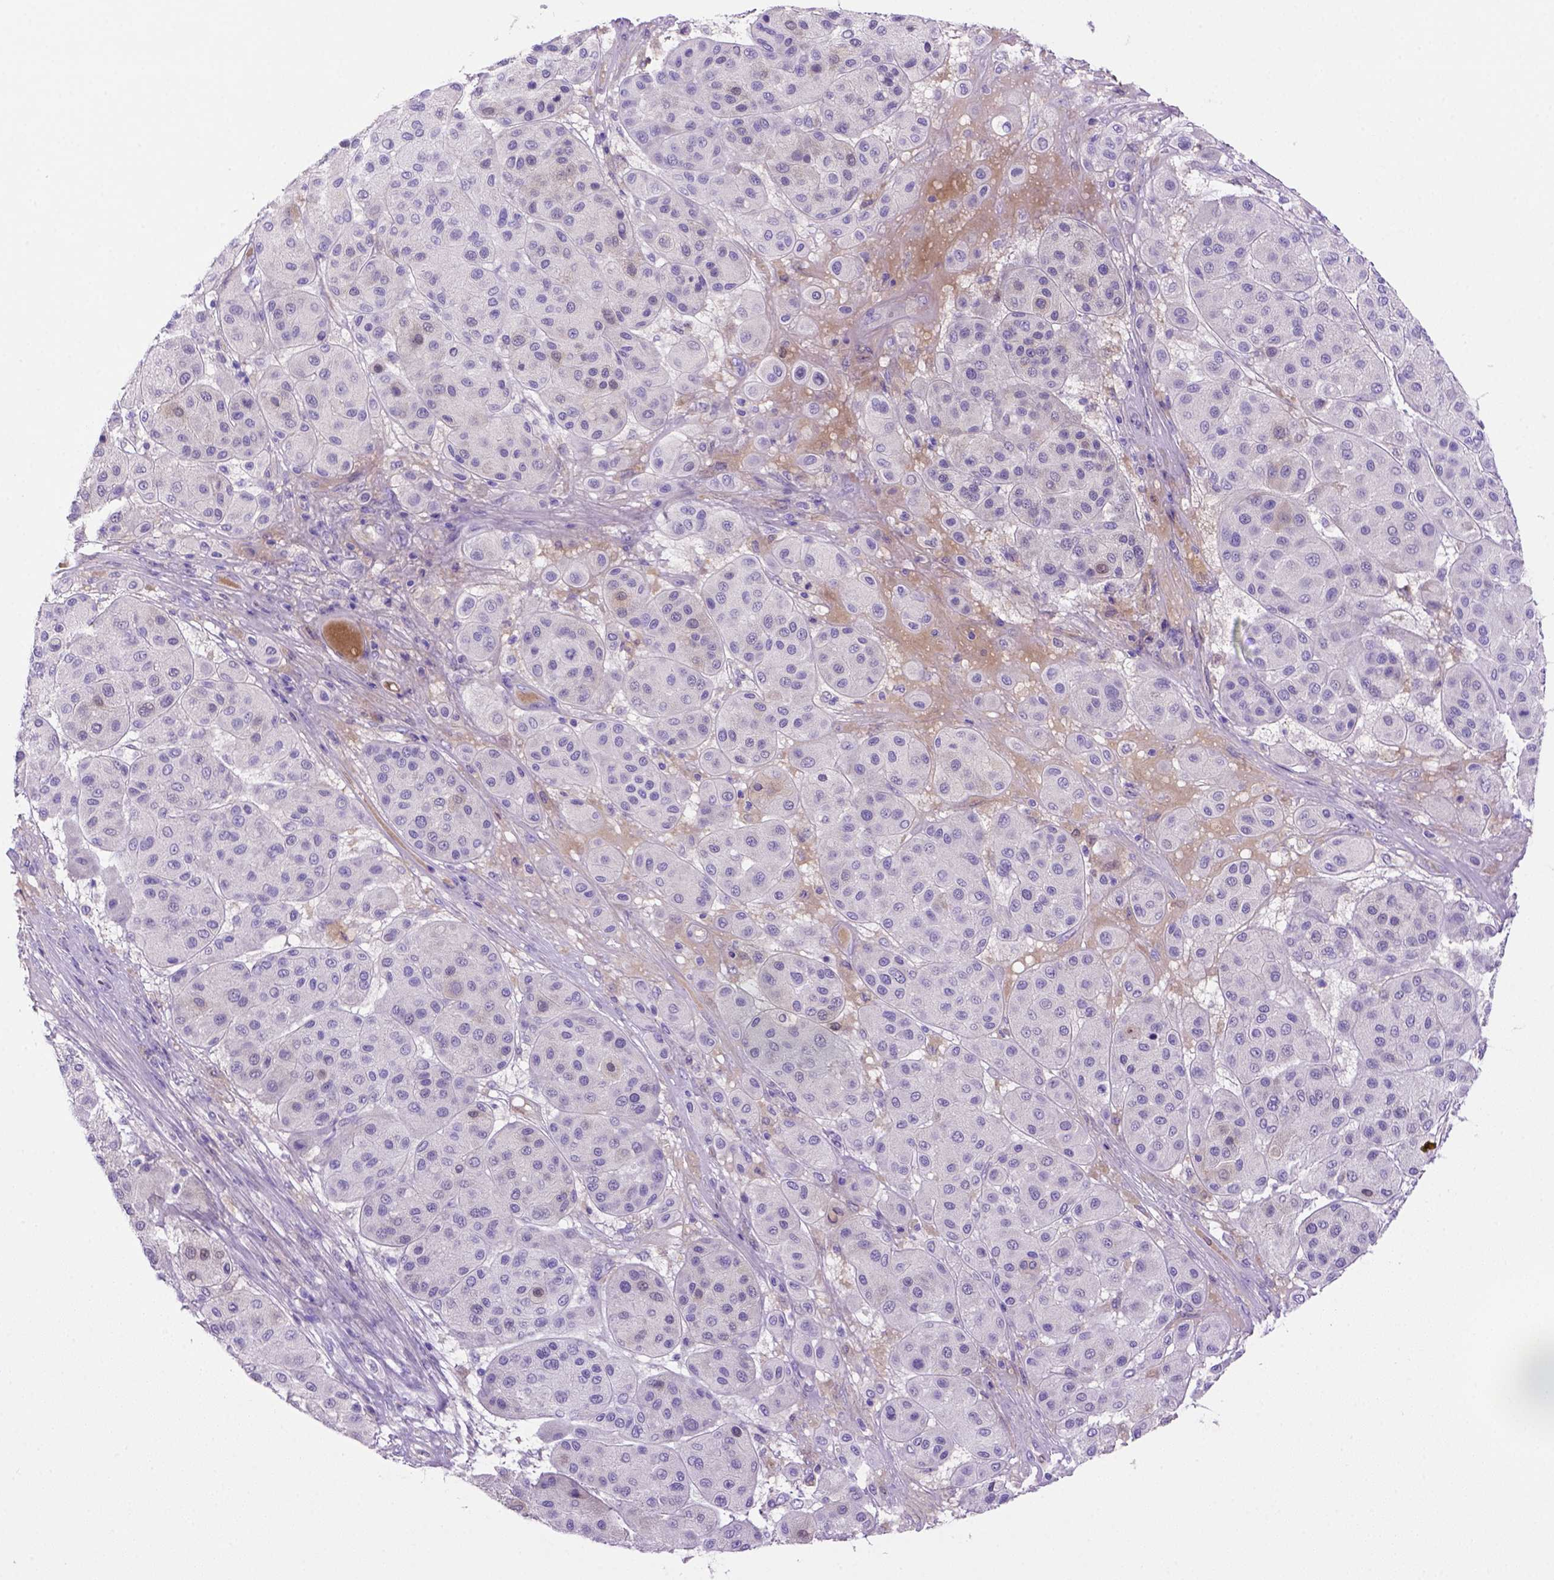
{"staining": {"intensity": "negative", "quantity": "none", "location": "none"}, "tissue": "melanoma", "cell_type": "Tumor cells", "image_type": "cancer", "snomed": [{"axis": "morphology", "description": "Malignant melanoma, Metastatic site"}, {"axis": "topography", "description": "Smooth muscle"}], "caption": "Immunohistochemical staining of human melanoma shows no significant expression in tumor cells. The staining was performed using DAB (3,3'-diaminobenzidine) to visualize the protein expression in brown, while the nuclei were stained in blue with hematoxylin (Magnification: 20x).", "gene": "SIRPD", "patient": {"sex": "male", "age": 41}}